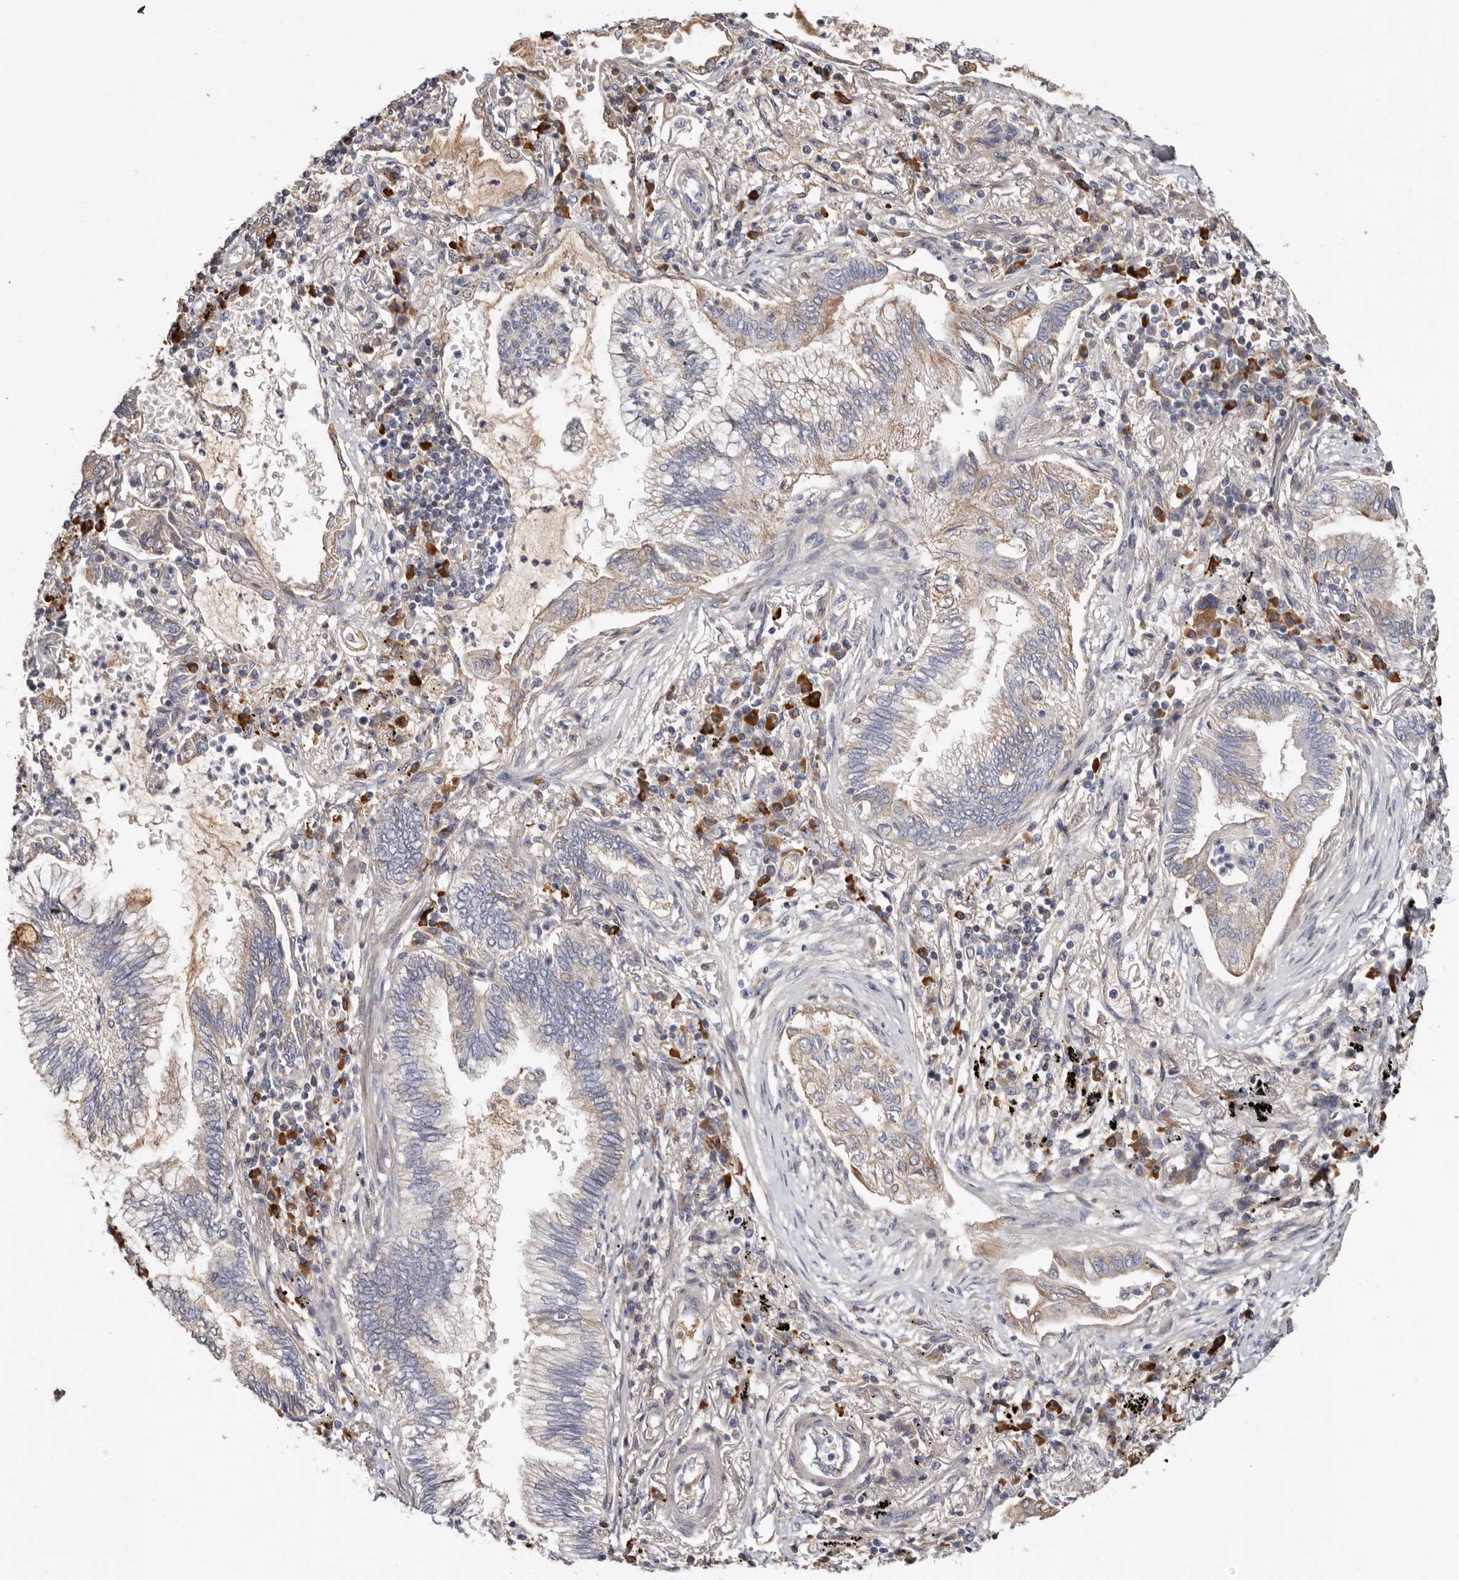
{"staining": {"intensity": "moderate", "quantity": "<25%", "location": "cytoplasmic/membranous"}, "tissue": "bronchus", "cell_type": "Respiratory epithelial cells", "image_type": "normal", "snomed": [{"axis": "morphology", "description": "Normal tissue, NOS"}, {"axis": "morphology", "description": "Adenocarcinoma, NOS"}, {"axis": "topography", "description": "Bronchus"}, {"axis": "topography", "description": "Lung"}], "caption": "Protein staining displays moderate cytoplasmic/membranous expression in approximately <25% of respiratory epithelial cells in benign bronchus.", "gene": "SPTA1", "patient": {"sex": "female", "age": 70}}